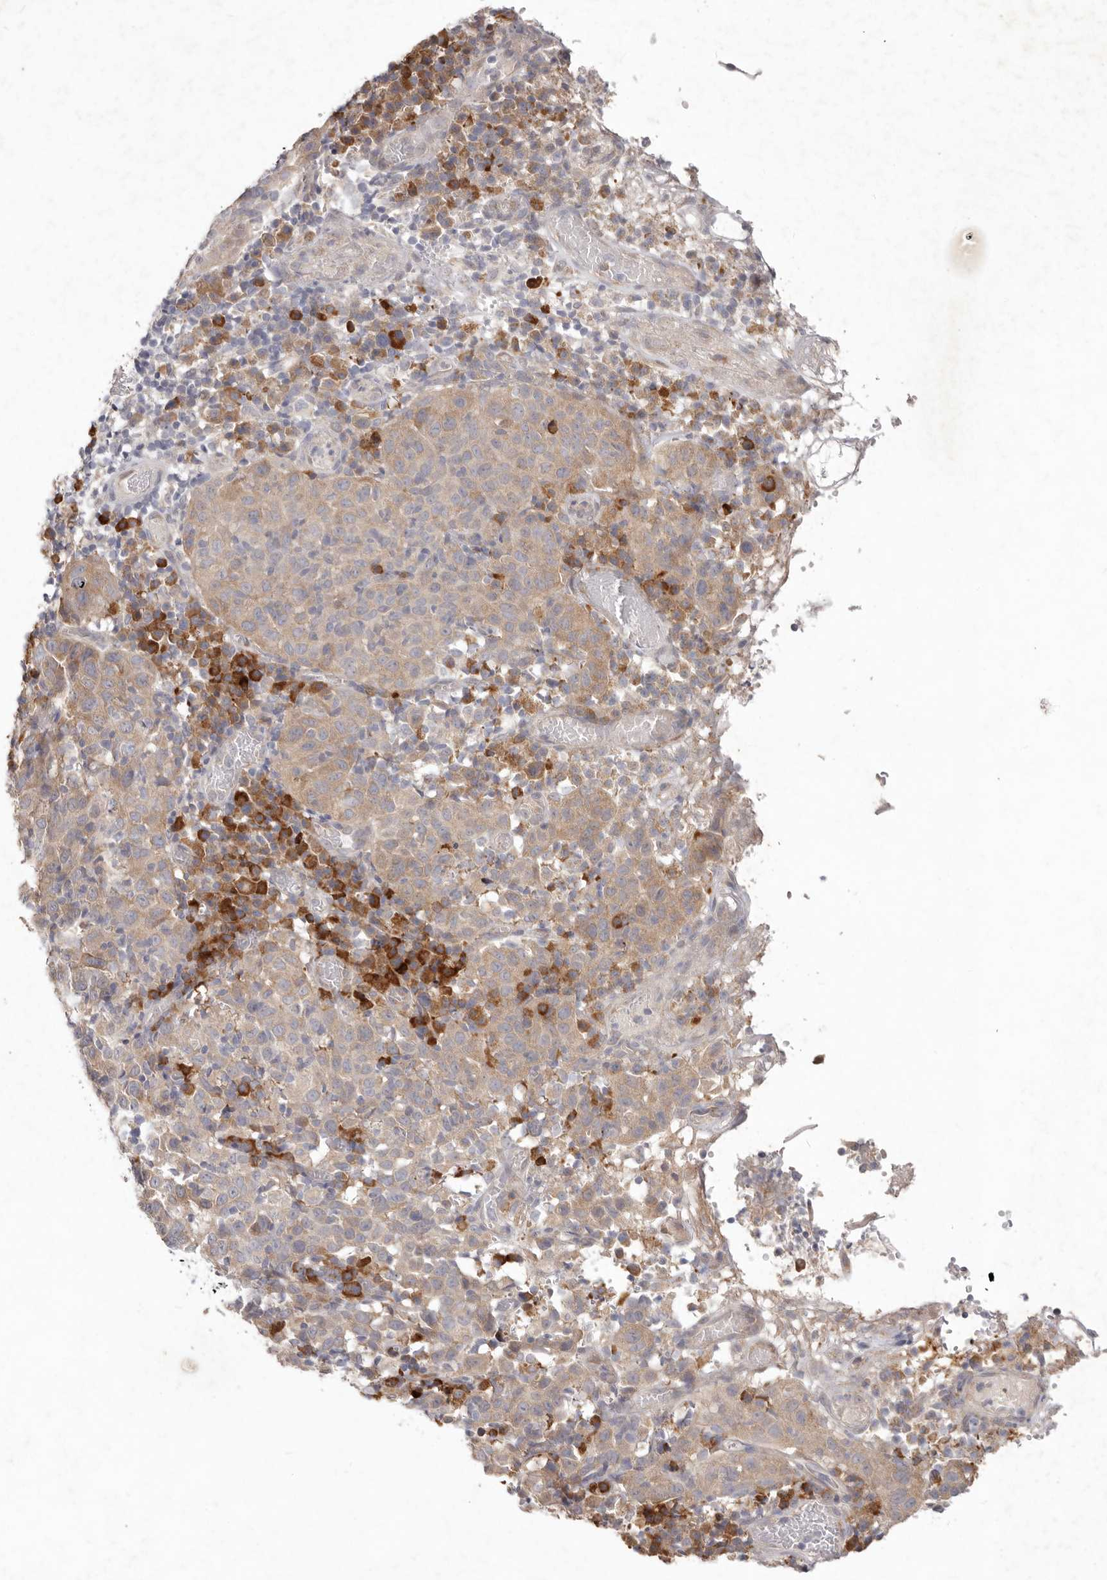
{"staining": {"intensity": "weak", "quantity": ">75%", "location": "cytoplasmic/membranous"}, "tissue": "cervical cancer", "cell_type": "Tumor cells", "image_type": "cancer", "snomed": [{"axis": "morphology", "description": "Squamous cell carcinoma, NOS"}, {"axis": "topography", "description": "Cervix"}], "caption": "There is low levels of weak cytoplasmic/membranous positivity in tumor cells of squamous cell carcinoma (cervical), as demonstrated by immunohistochemical staining (brown color).", "gene": "WDR77", "patient": {"sex": "female", "age": 46}}